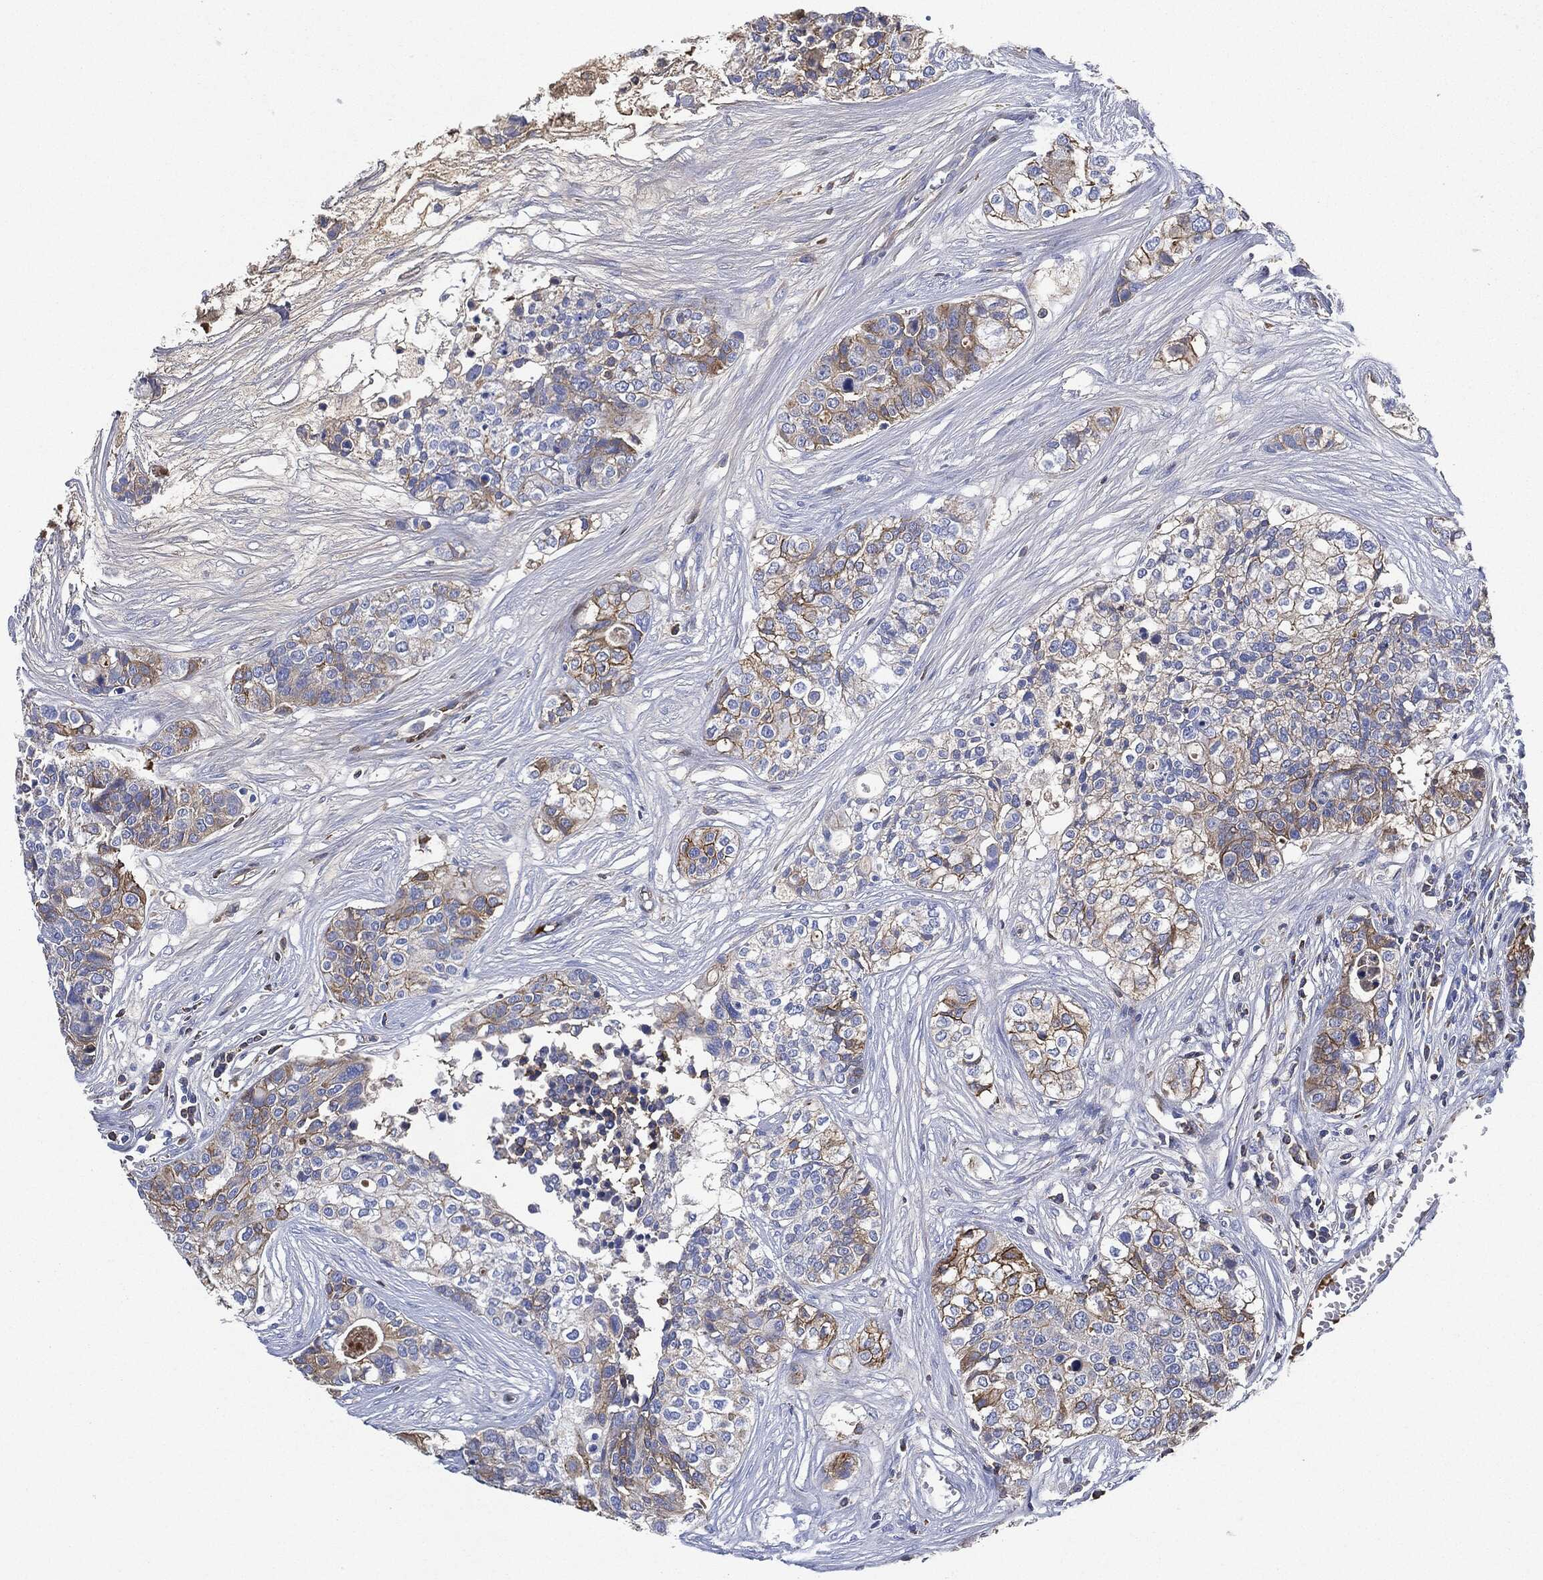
{"staining": {"intensity": "moderate", "quantity": "25%-75%", "location": "cytoplasmic/membranous"}, "tissue": "carcinoid", "cell_type": "Tumor cells", "image_type": "cancer", "snomed": [{"axis": "morphology", "description": "Carcinoid, malignant, NOS"}, {"axis": "topography", "description": "Colon"}], "caption": "Malignant carcinoid tissue reveals moderate cytoplasmic/membranous expression in approximately 25%-75% of tumor cells, visualized by immunohistochemistry.", "gene": "IGLV6-57", "patient": {"sex": "male", "age": 81}}